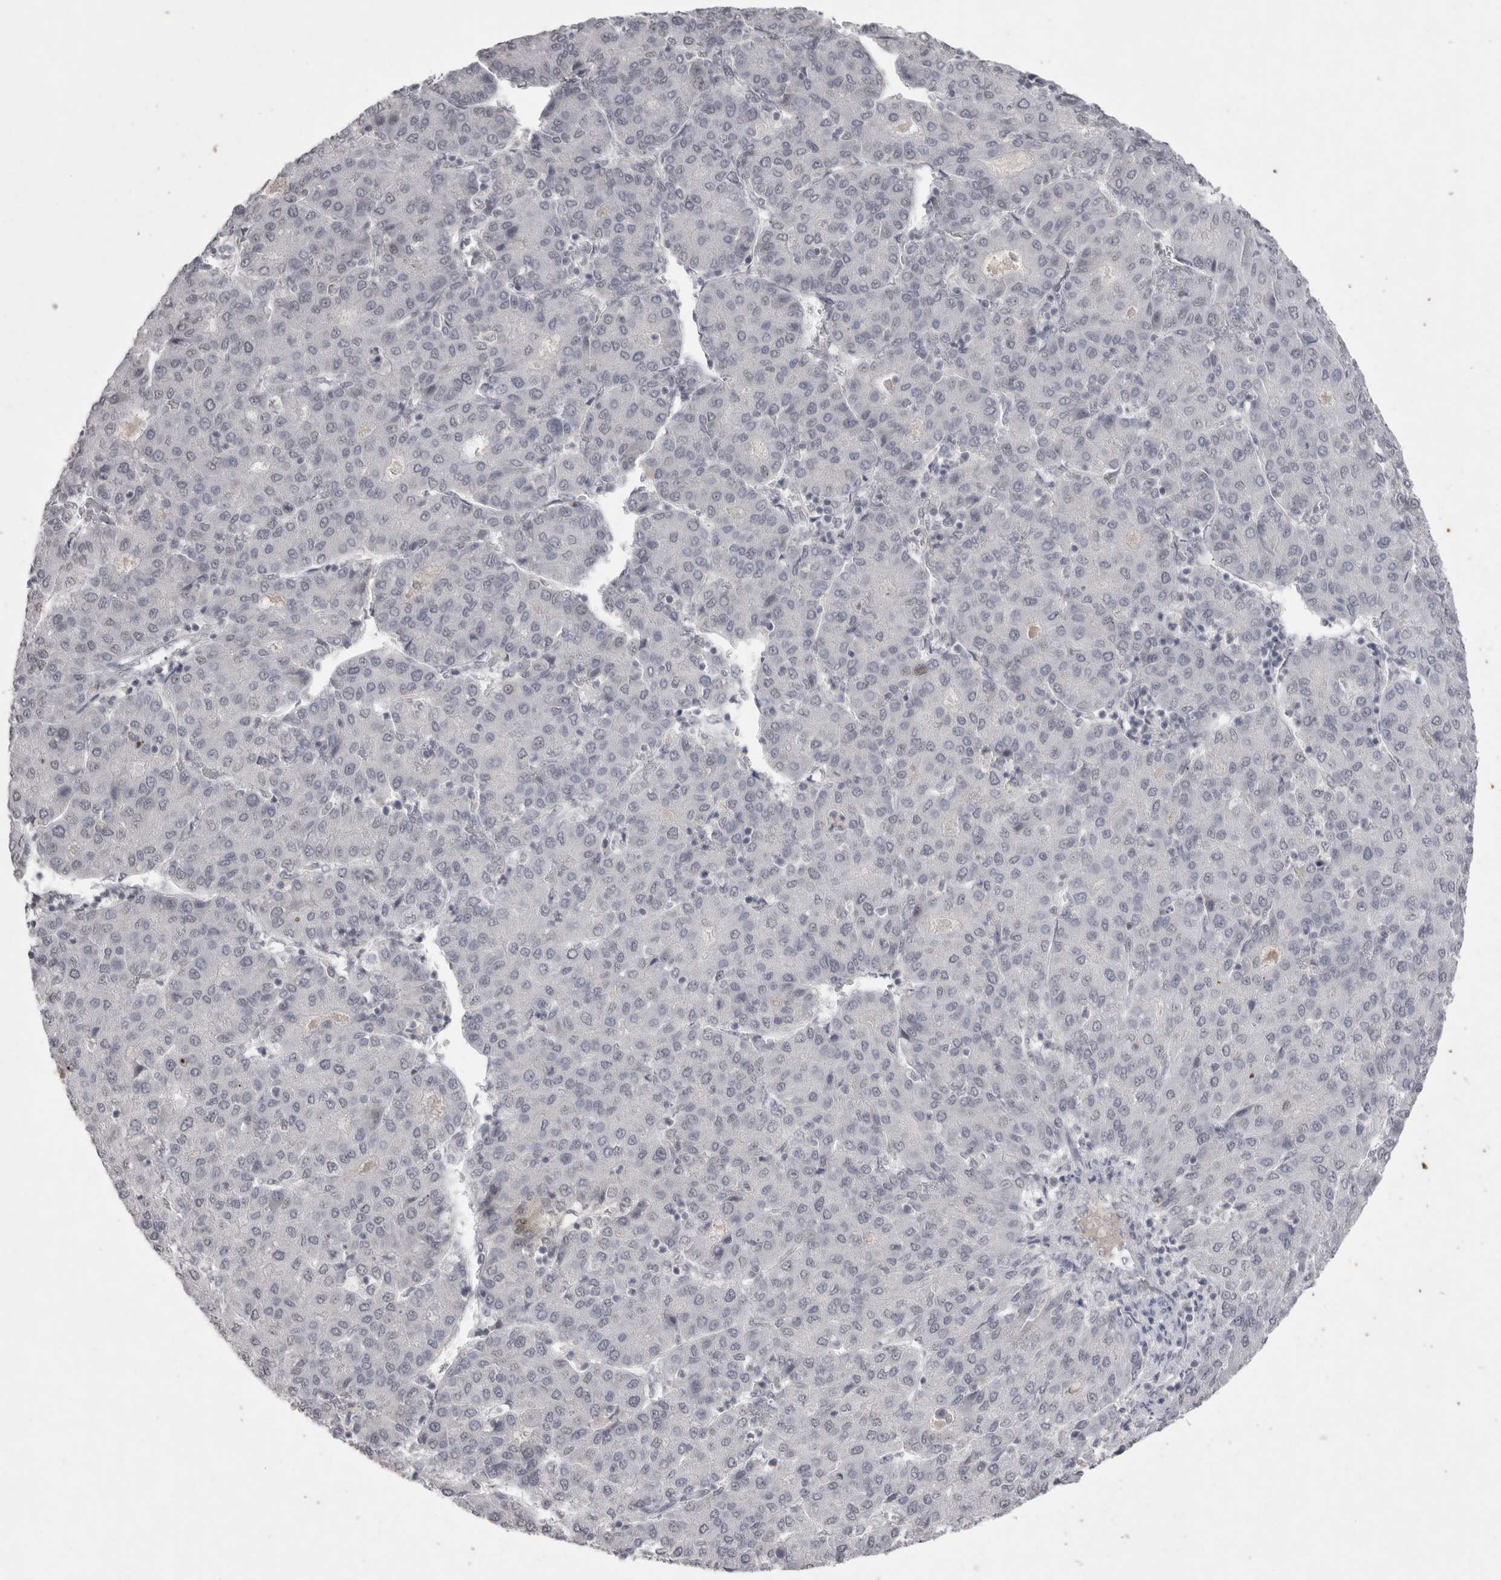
{"staining": {"intensity": "negative", "quantity": "none", "location": "none"}, "tissue": "liver cancer", "cell_type": "Tumor cells", "image_type": "cancer", "snomed": [{"axis": "morphology", "description": "Carcinoma, Hepatocellular, NOS"}, {"axis": "topography", "description": "Liver"}], "caption": "DAB (3,3'-diaminobenzidine) immunohistochemical staining of human liver cancer exhibits no significant staining in tumor cells.", "gene": "DDX4", "patient": {"sex": "male", "age": 65}}